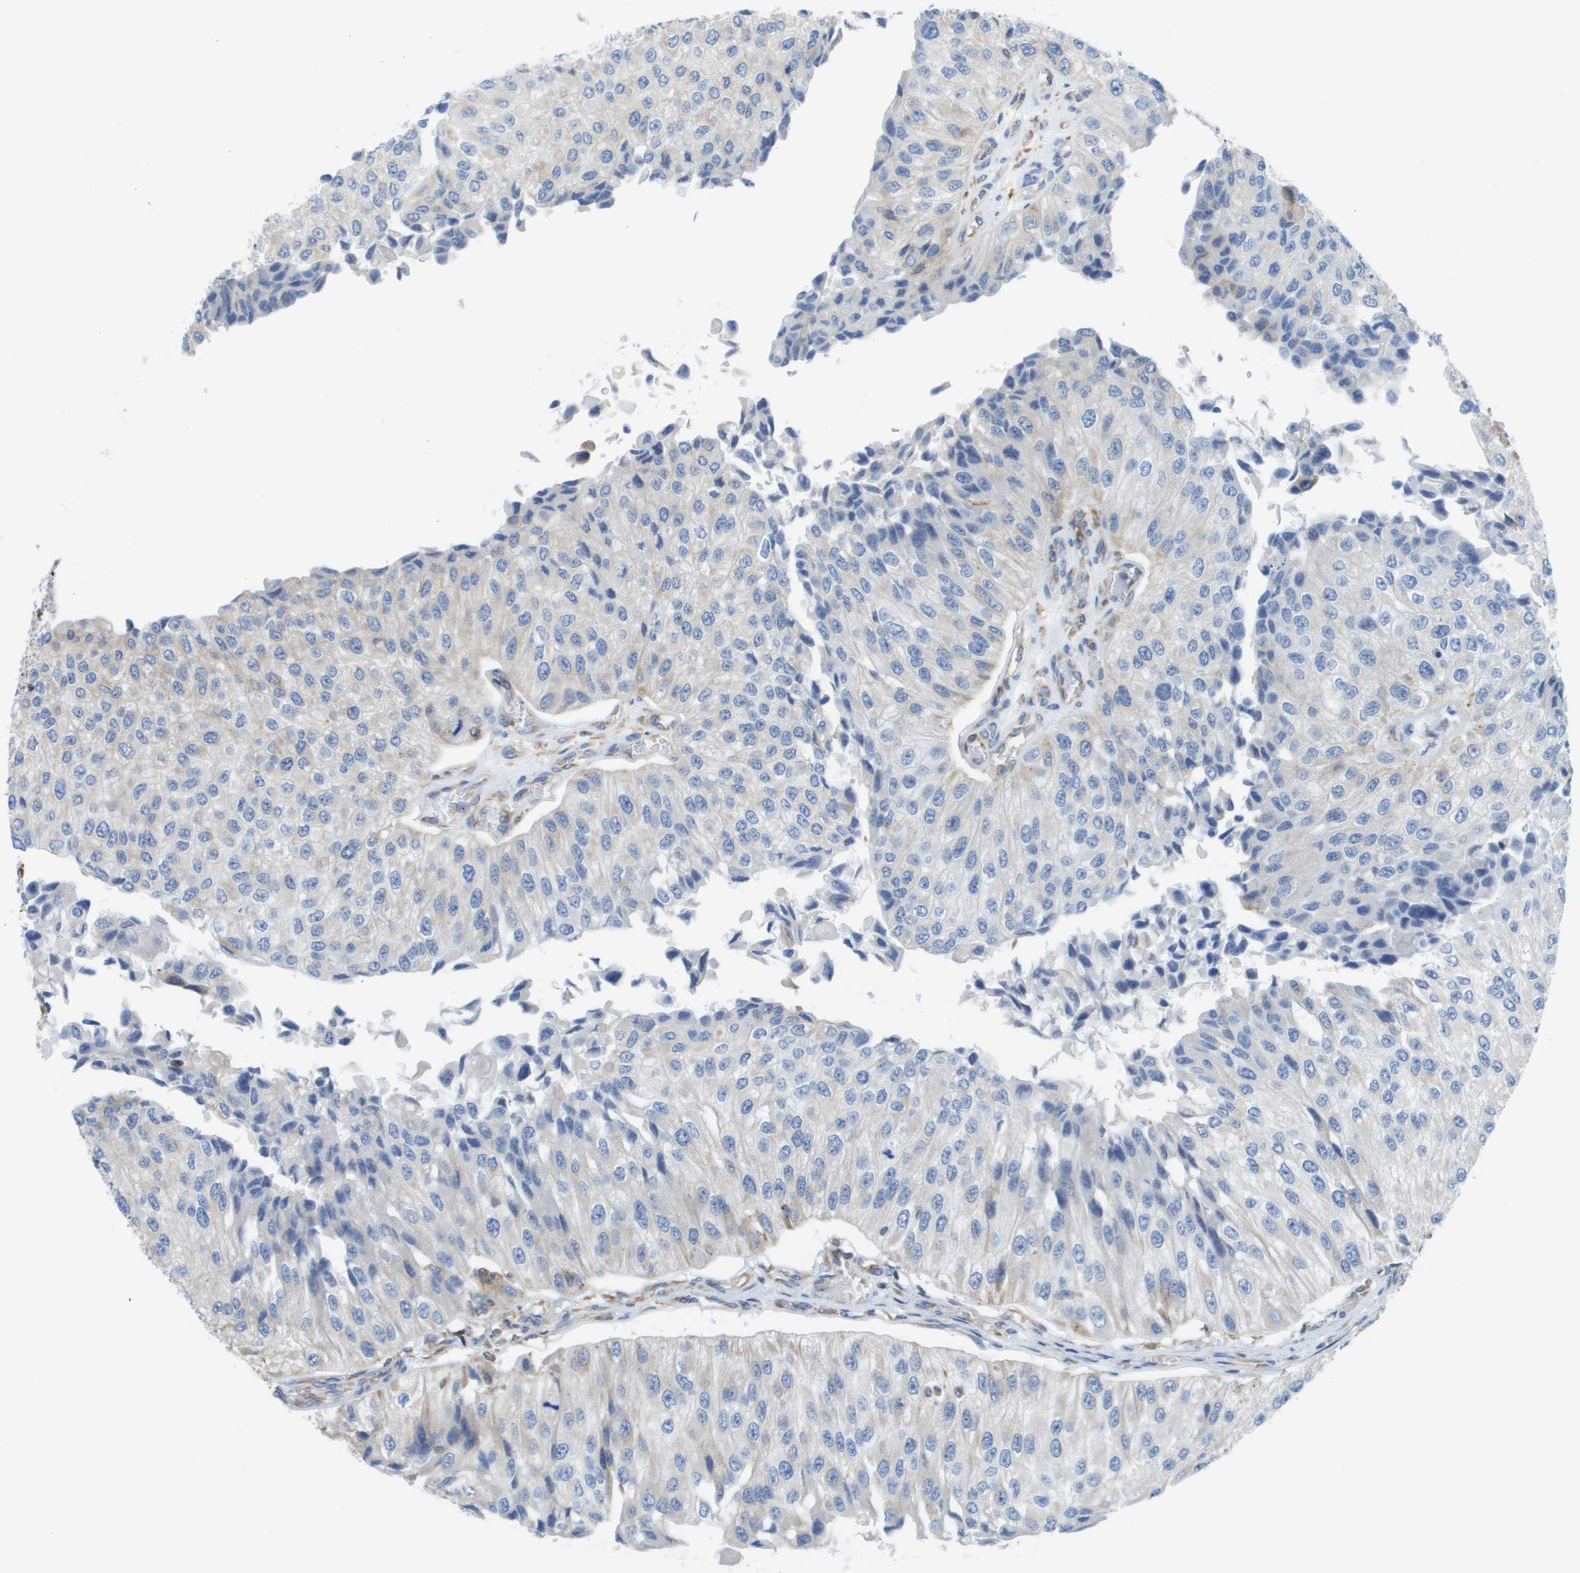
{"staining": {"intensity": "negative", "quantity": "none", "location": "none"}, "tissue": "urothelial cancer", "cell_type": "Tumor cells", "image_type": "cancer", "snomed": [{"axis": "morphology", "description": "Urothelial carcinoma, High grade"}, {"axis": "topography", "description": "Kidney"}, {"axis": "topography", "description": "Urinary bladder"}], "caption": "There is no significant positivity in tumor cells of urothelial cancer.", "gene": "SDR42E1", "patient": {"sex": "male", "age": 77}}